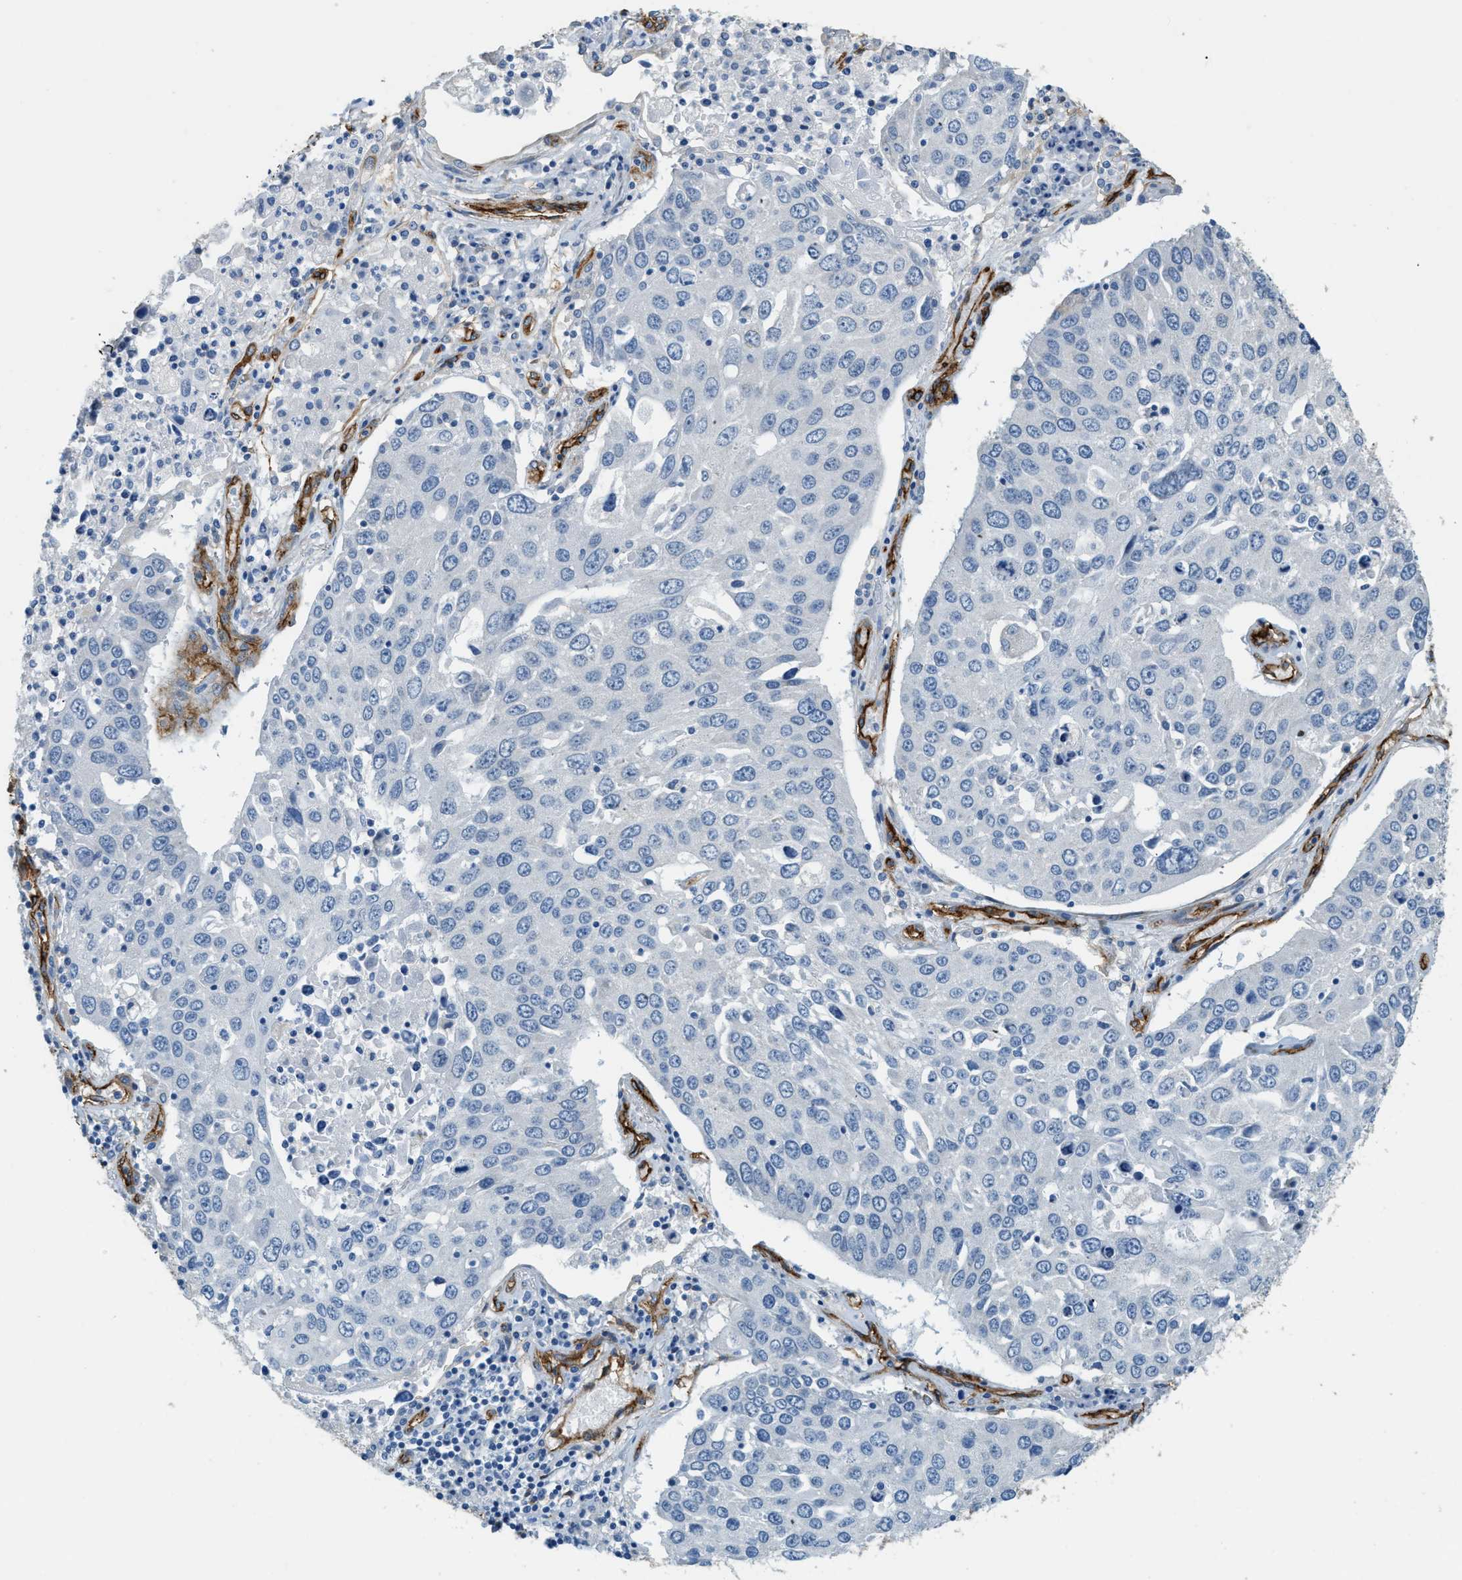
{"staining": {"intensity": "negative", "quantity": "none", "location": "none"}, "tissue": "lung cancer", "cell_type": "Tumor cells", "image_type": "cancer", "snomed": [{"axis": "morphology", "description": "Squamous cell carcinoma, NOS"}, {"axis": "topography", "description": "Lung"}], "caption": "The image demonstrates no significant staining in tumor cells of lung squamous cell carcinoma.", "gene": "TMEM43", "patient": {"sex": "male", "age": 65}}